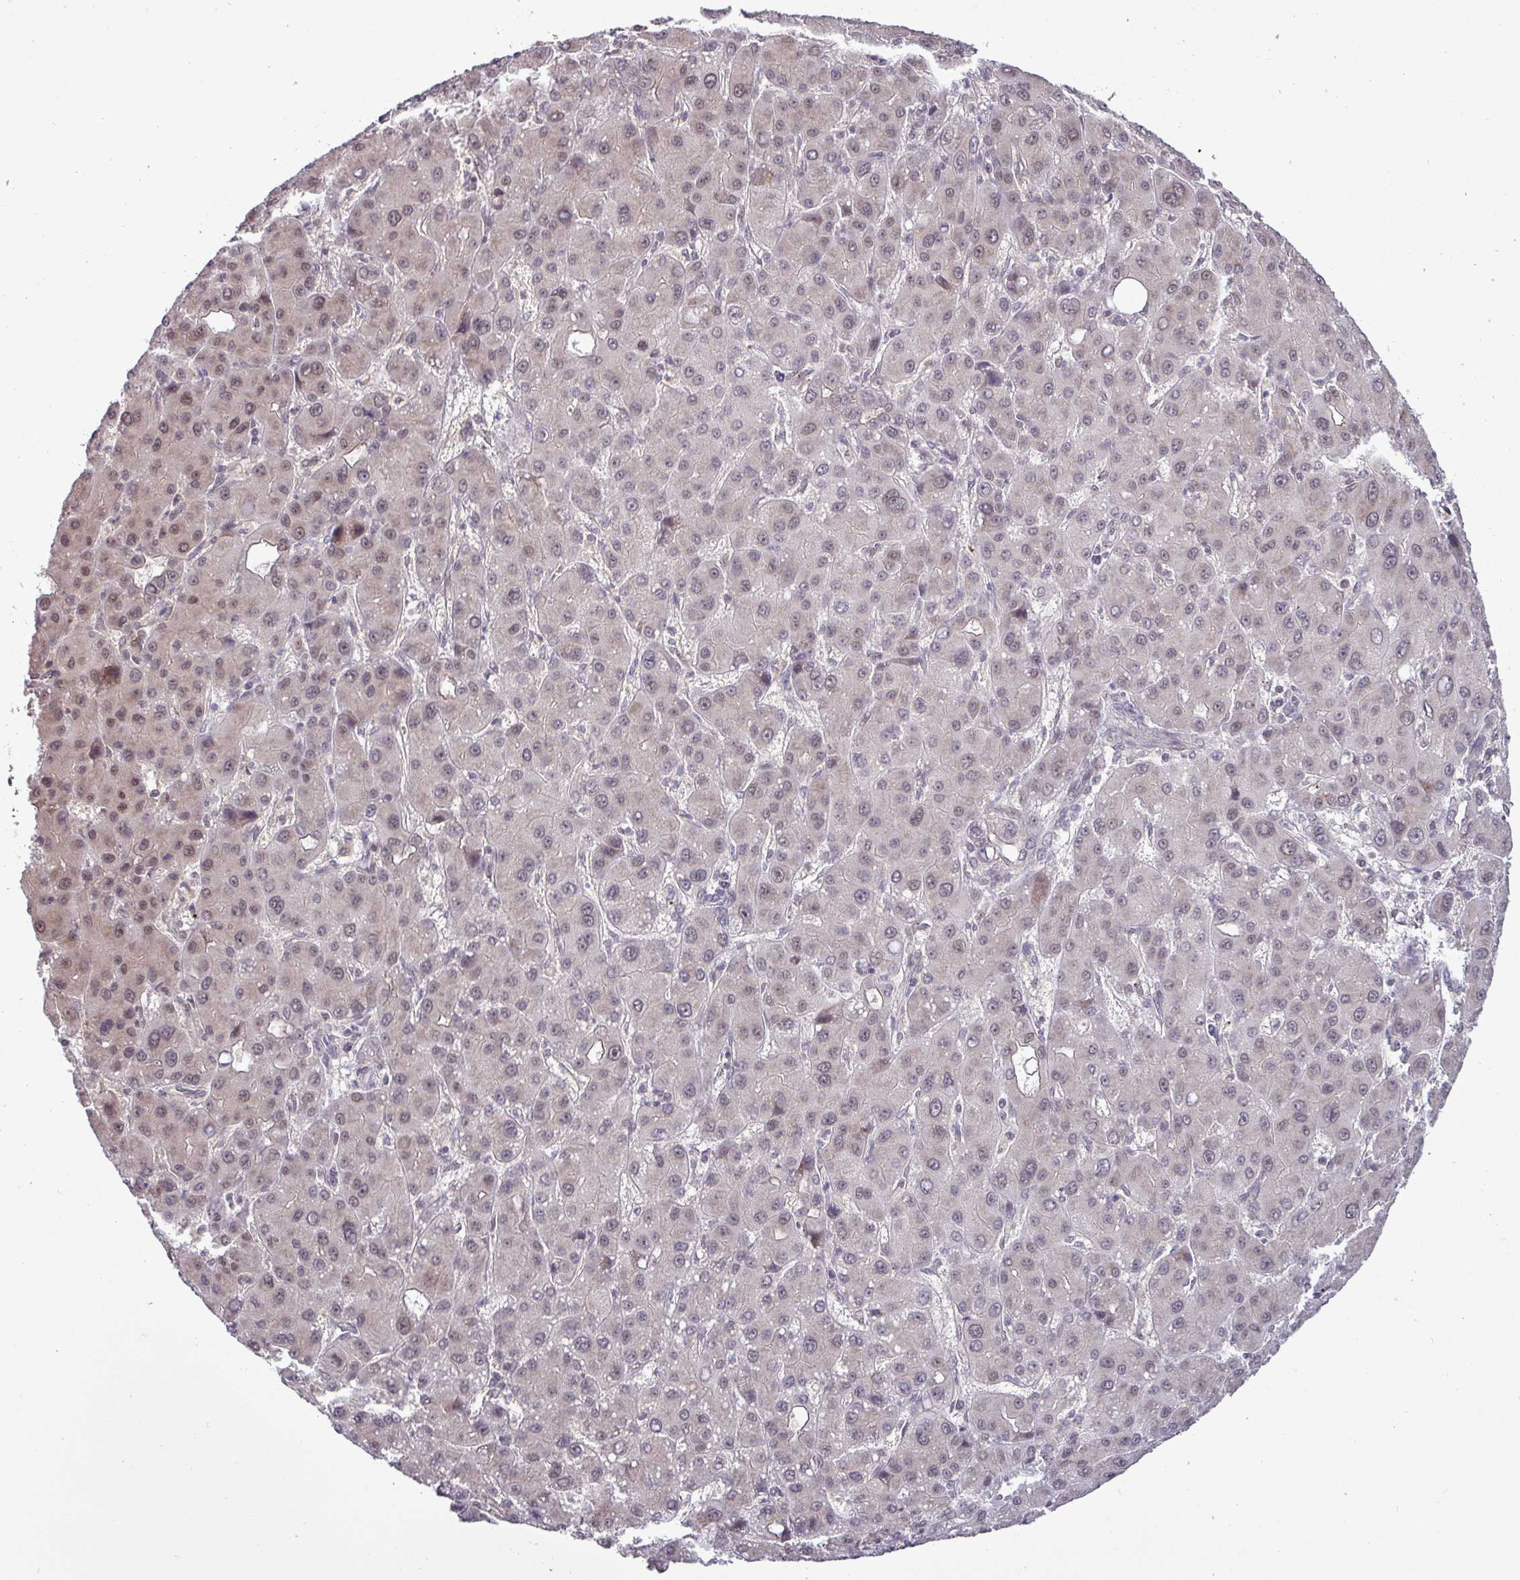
{"staining": {"intensity": "weak", "quantity": "25%-75%", "location": "nuclear"}, "tissue": "liver cancer", "cell_type": "Tumor cells", "image_type": "cancer", "snomed": [{"axis": "morphology", "description": "Carcinoma, Hepatocellular, NOS"}, {"axis": "topography", "description": "Liver"}], "caption": "IHC histopathology image of neoplastic tissue: human liver cancer stained using immunohistochemistry reveals low levels of weak protein expression localized specifically in the nuclear of tumor cells, appearing as a nuclear brown color.", "gene": "RIPPLY1", "patient": {"sex": "male", "age": 55}}